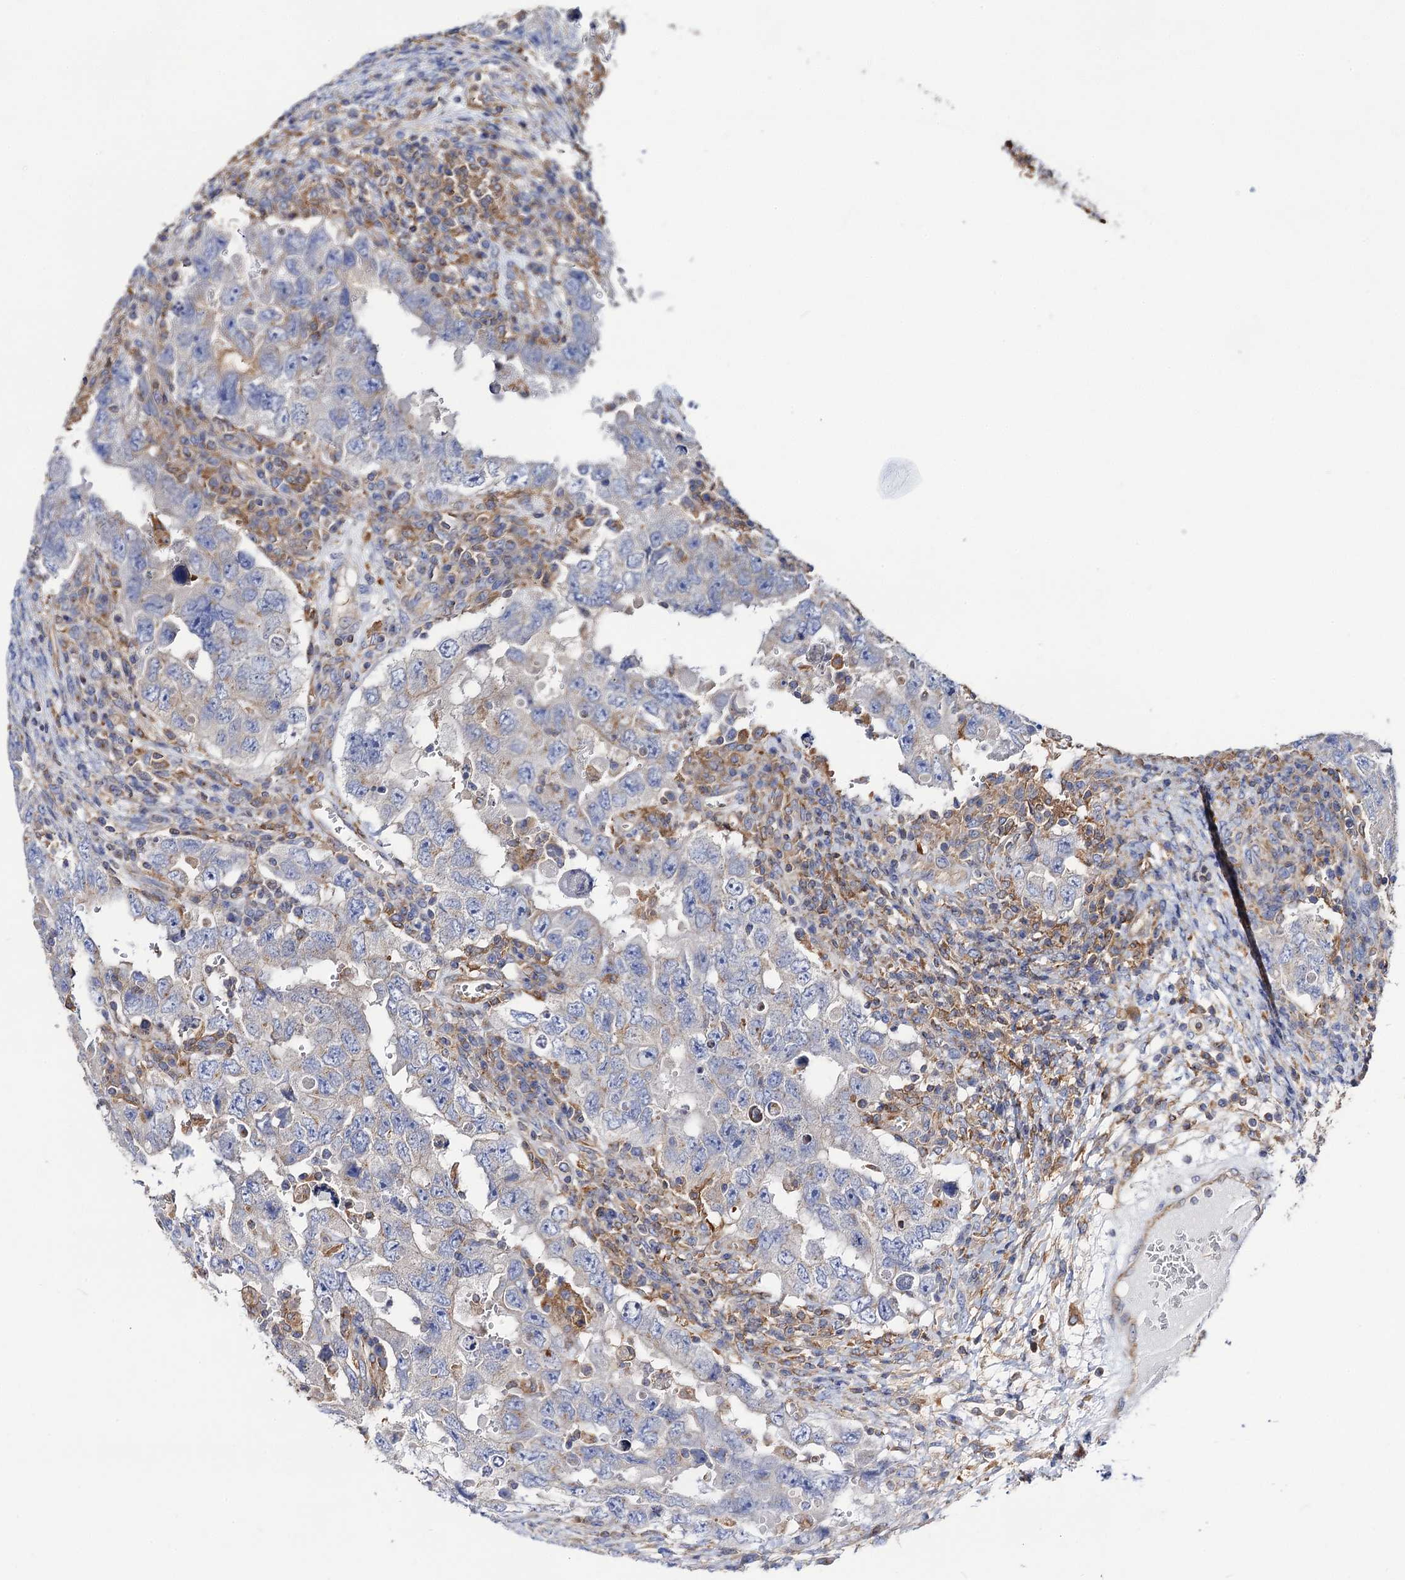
{"staining": {"intensity": "negative", "quantity": "none", "location": "none"}, "tissue": "testis cancer", "cell_type": "Tumor cells", "image_type": "cancer", "snomed": [{"axis": "morphology", "description": "Carcinoma, Embryonal, NOS"}, {"axis": "topography", "description": "Testis"}], "caption": "Immunohistochemical staining of human embryonal carcinoma (testis) demonstrates no significant expression in tumor cells. (DAB immunohistochemistry, high magnification).", "gene": "DYDC1", "patient": {"sex": "male", "age": 26}}